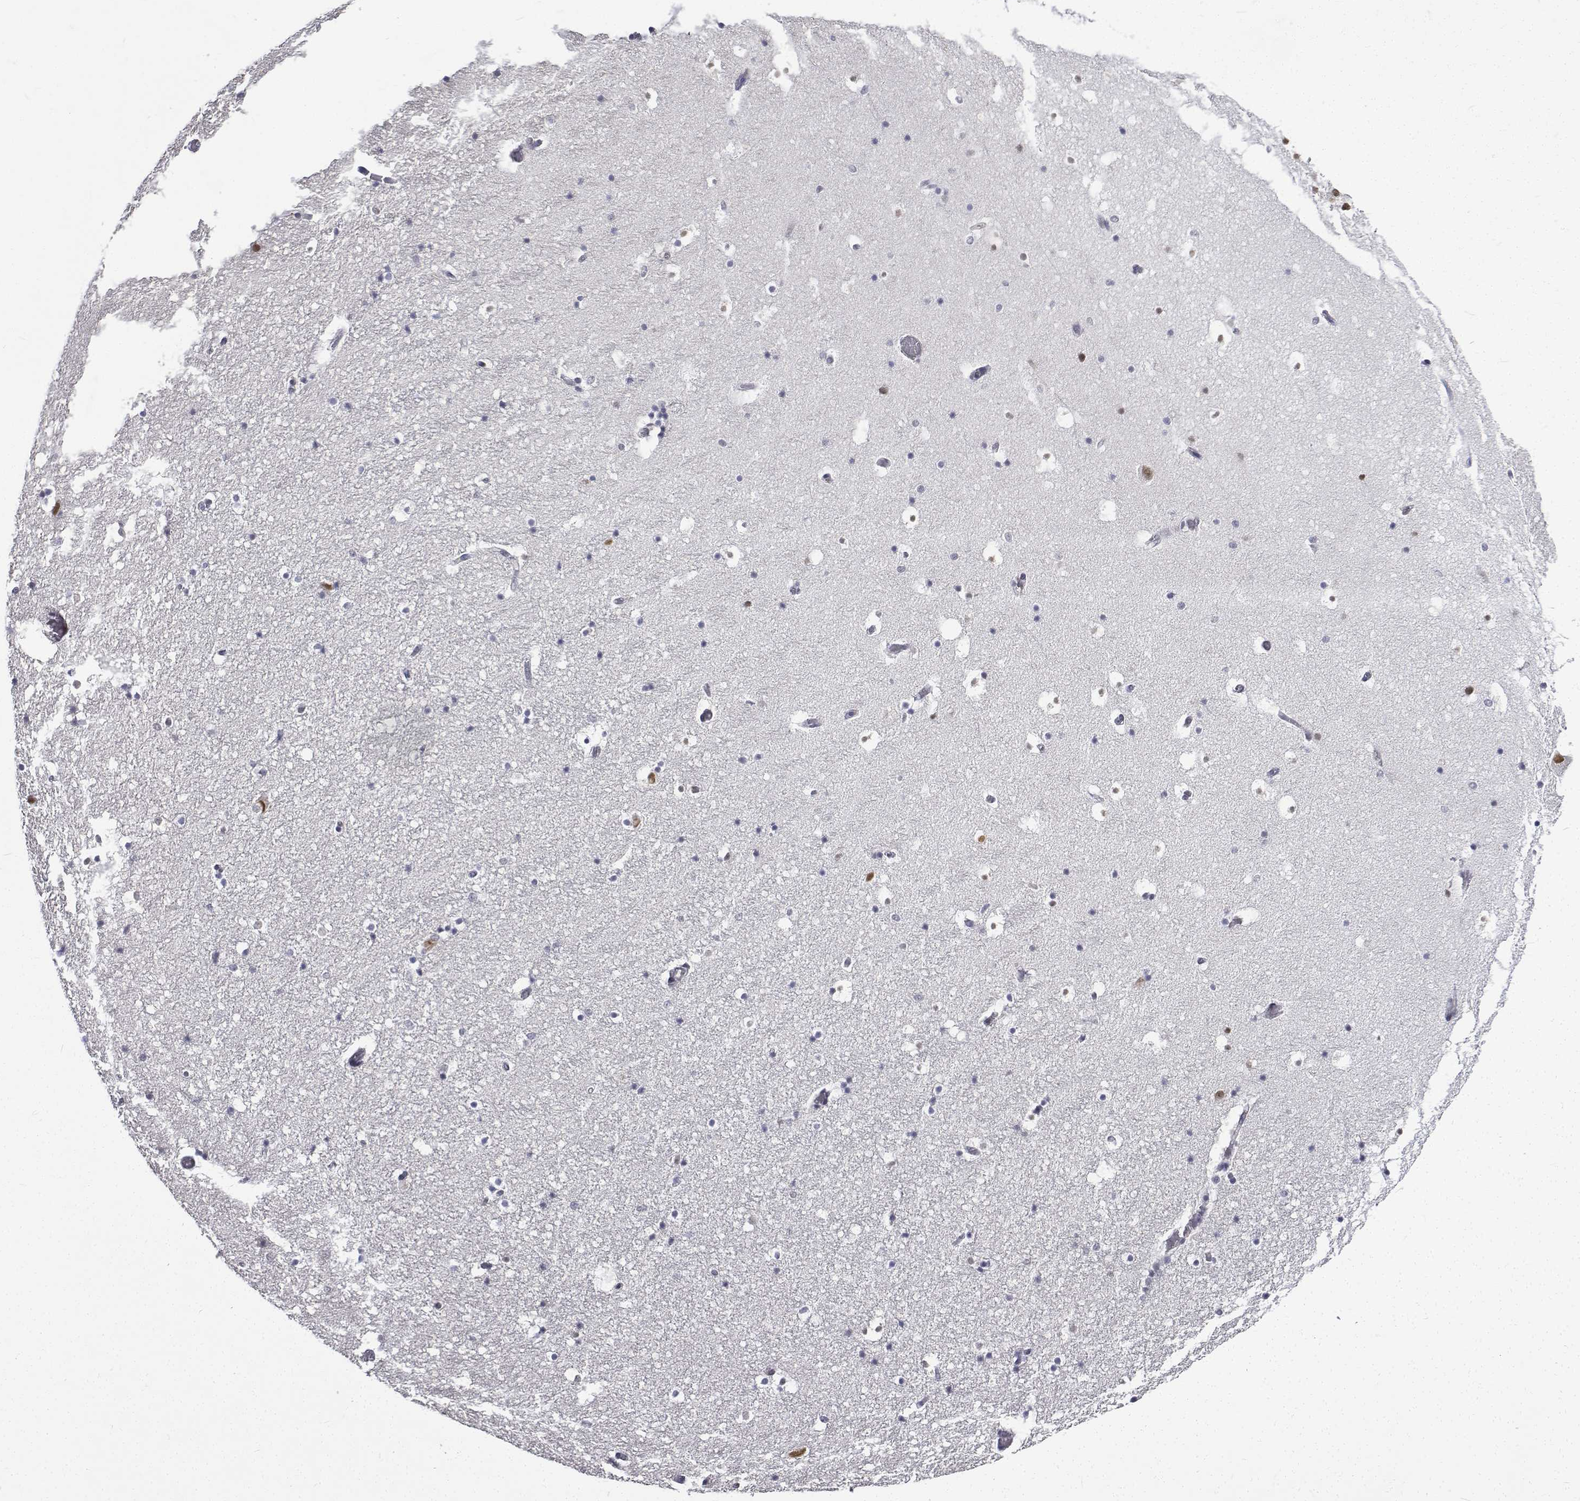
{"staining": {"intensity": "weak", "quantity": "<25%", "location": "nuclear"}, "tissue": "hippocampus", "cell_type": "Glial cells", "image_type": "normal", "snomed": [{"axis": "morphology", "description": "Normal tissue, NOS"}, {"axis": "topography", "description": "Hippocampus"}], "caption": "Histopathology image shows no significant protein staining in glial cells of benign hippocampus.", "gene": "ATRX", "patient": {"sex": "male", "age": 26}}